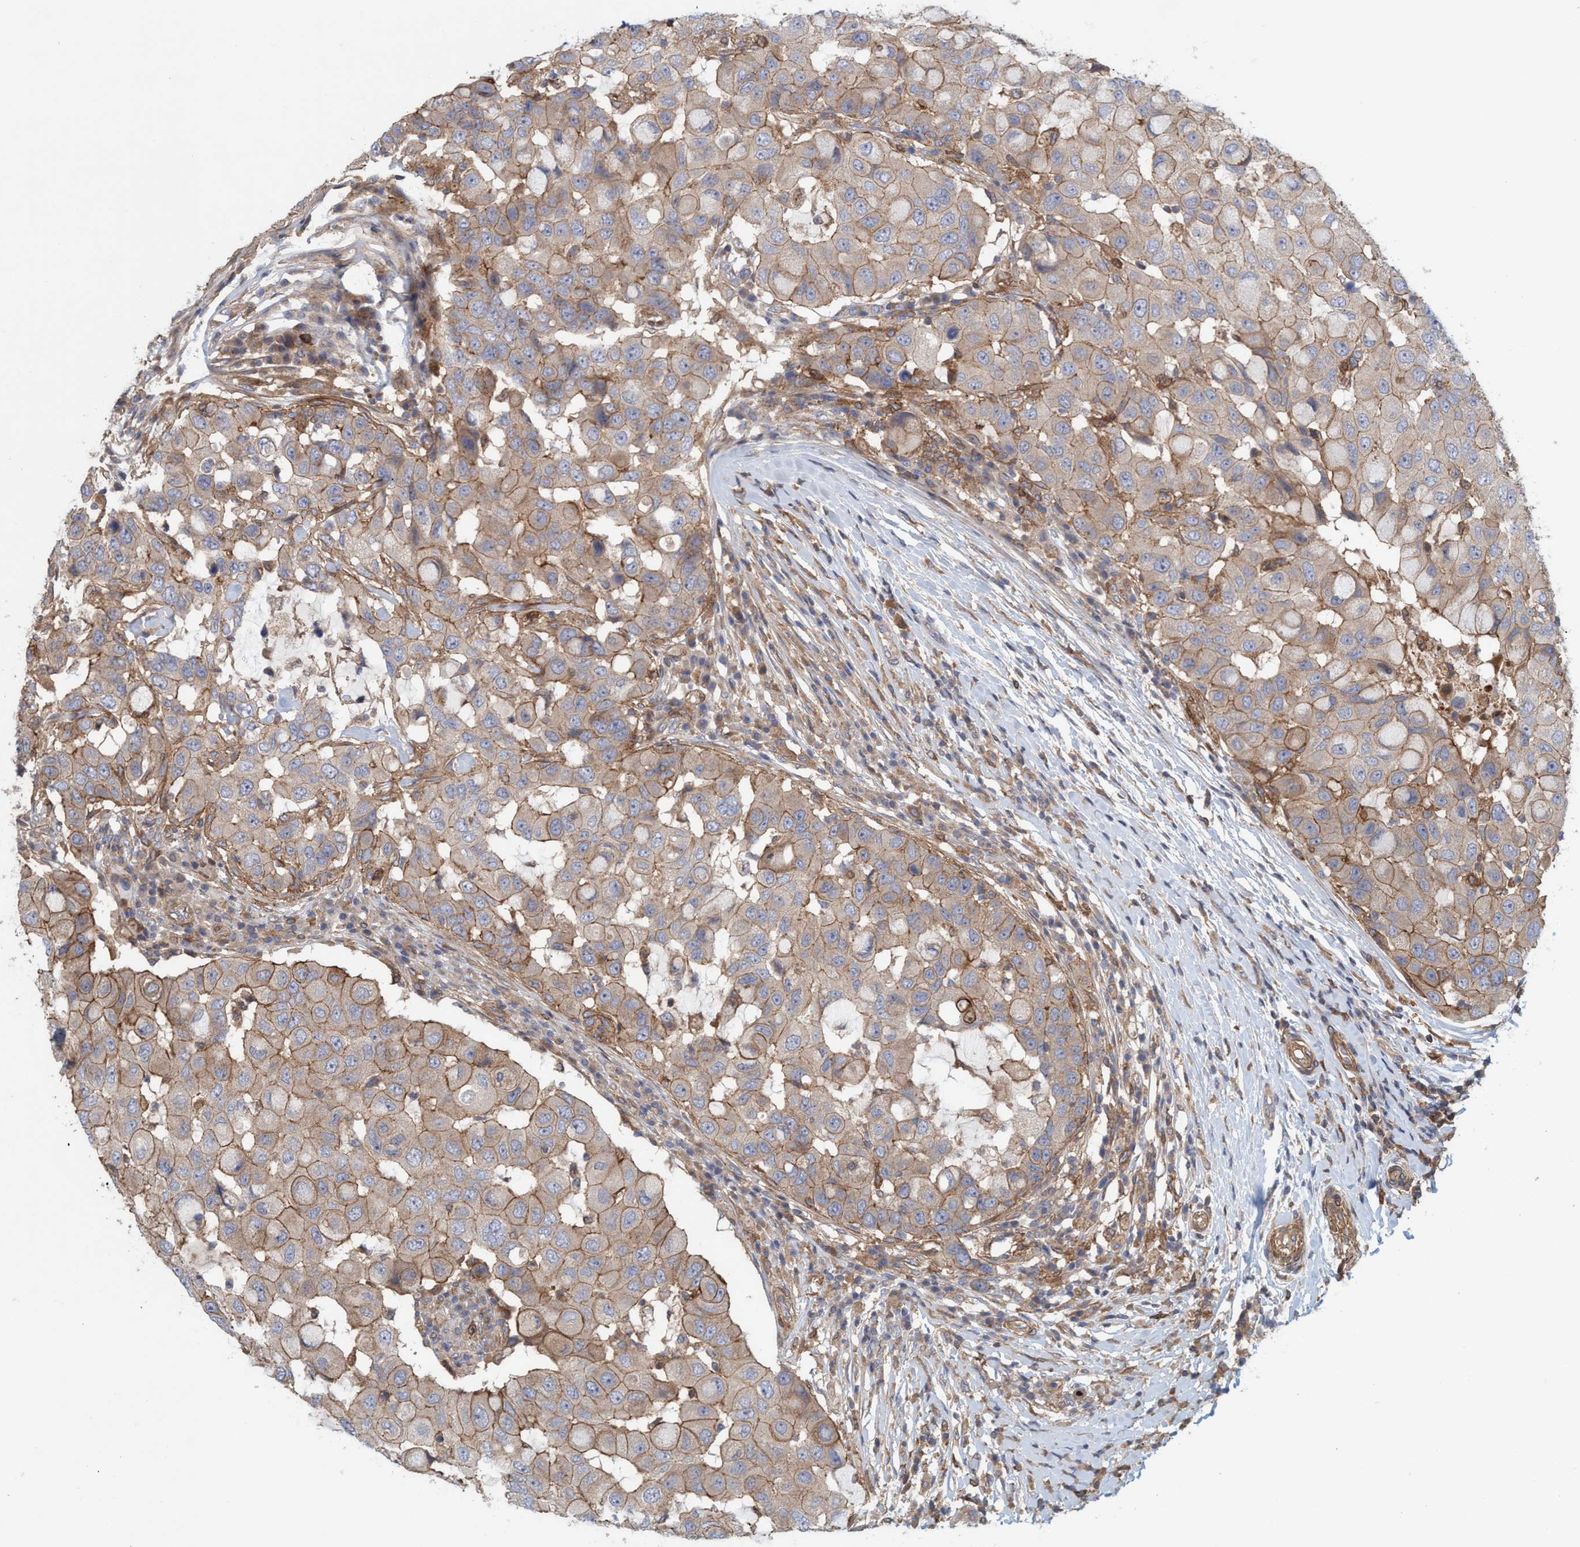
{"staining": {"intensity": "moderate", "quantity": ">75%", "location": "cytoplasmic/membranous"}, "tissue": "breast cancer", "cell_type": "Tumor cells", "image_type": "cancer", "snomed": [{"axis": "morphology", "description": "Duct carcinoma"}, {"axis": "topography", "description": "Breast"}], "caption": "Brown immunohistochemical staining in human invasive ductal carcinoma (breast) demonstrates moderate cytoplasmic/membranous positivity in approximately >75% of tumor cells. (DAB (3,3'-diaminobenzidine) = brown stain, brightfield microscopy at high magnification).", "gene": "SPECC1", "patient": {"sex": "female", "age": 27}}